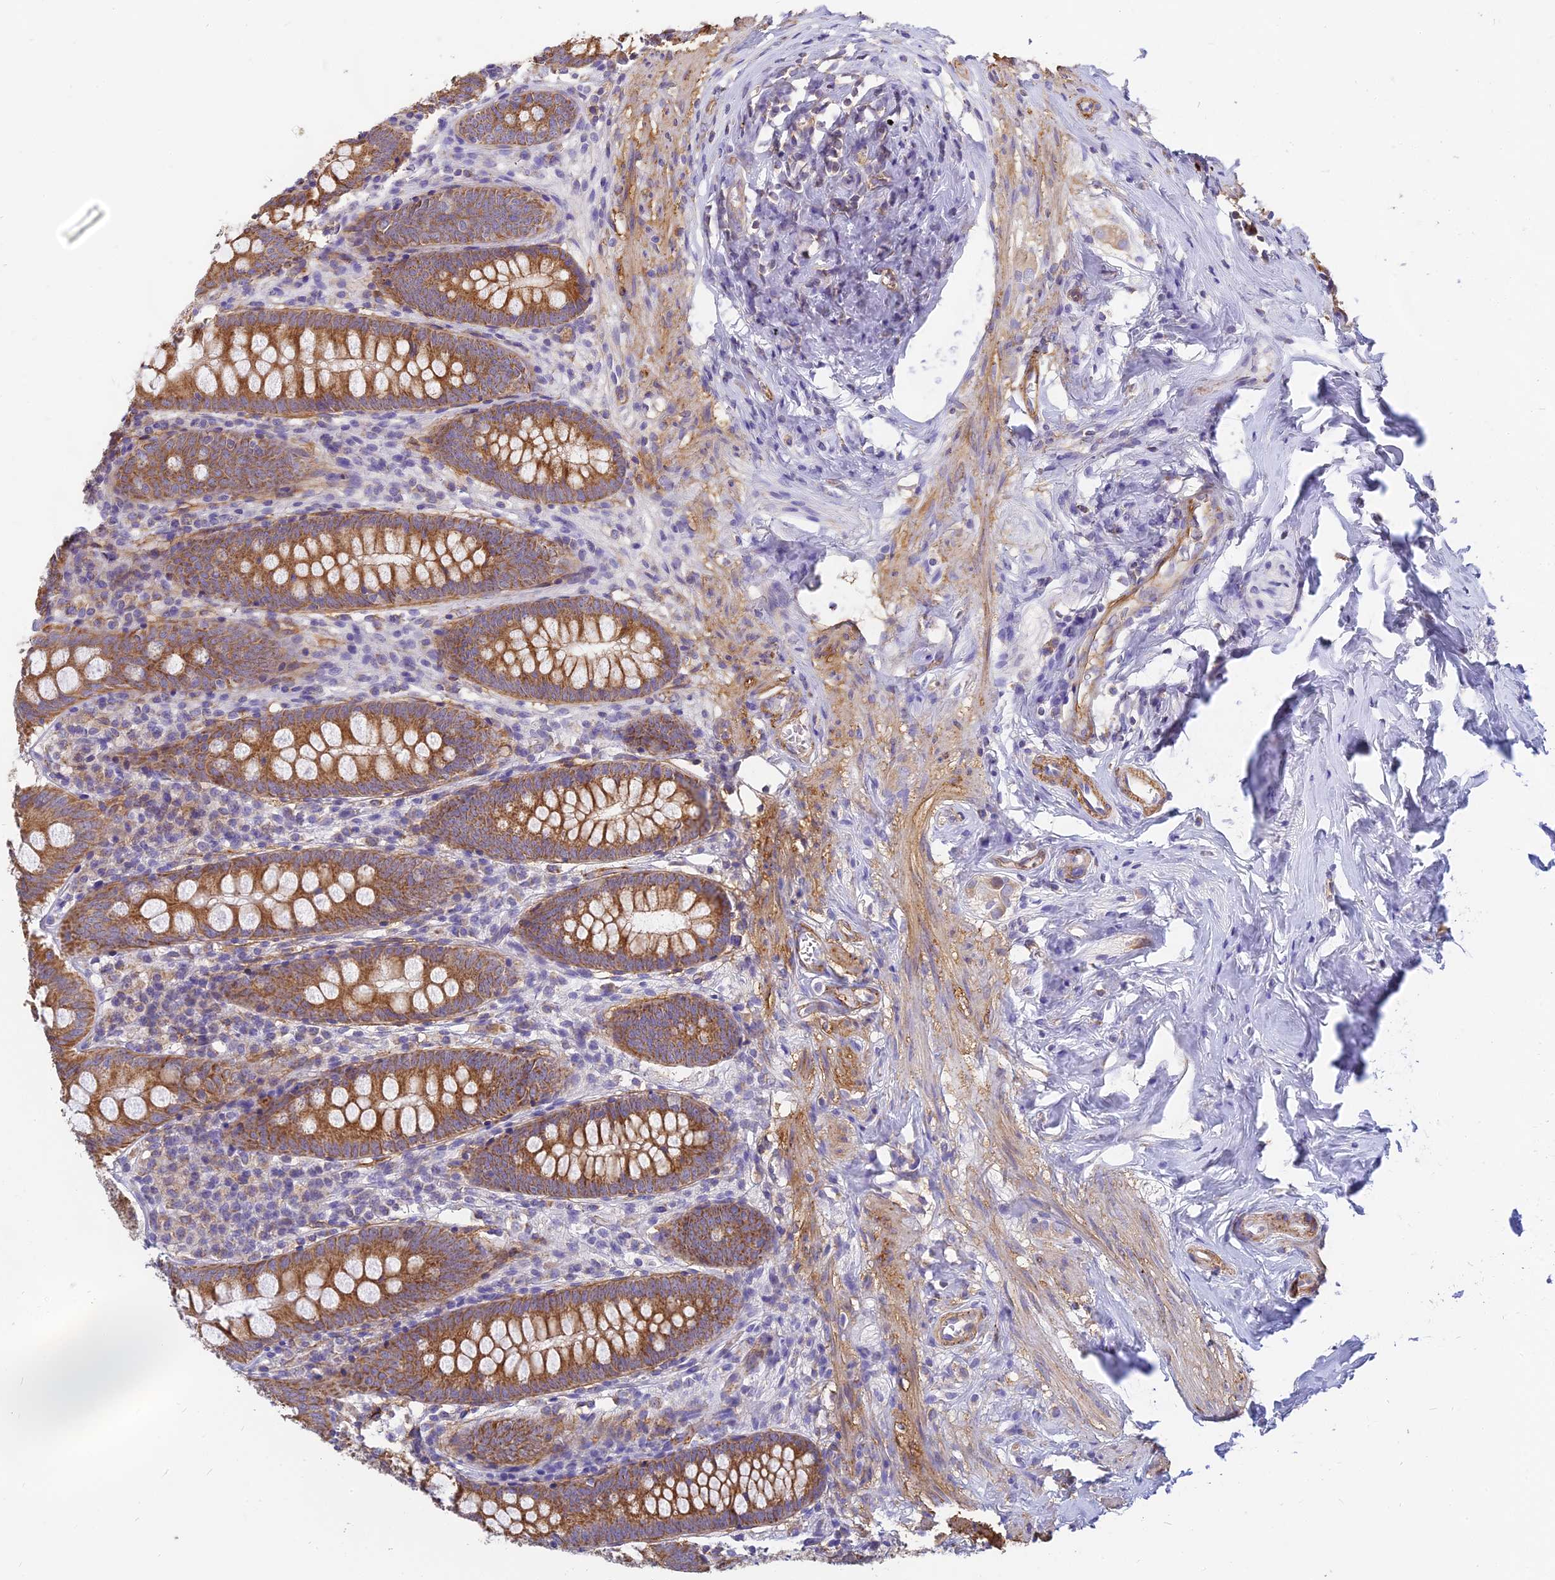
{"staining": {"intensity": "strong", "quantity": ">75%", "location": "cytoplasmic/membranous"}, "tissue": "appendix", "cell_type": "Glandular cells", "image_type": "normal", "snomed": [{"axis": "morphology", "description": "Normal tissue, NOS"}, {"axis": "topography", "description": "Appendix"}], "caption": "Unremarkable appendix reveals strong cytoplasmic/membranous staining in approximately >75% of glandular cells.", "gene": "MRPL15", "patient": {"sex": "female", "age": 51}}